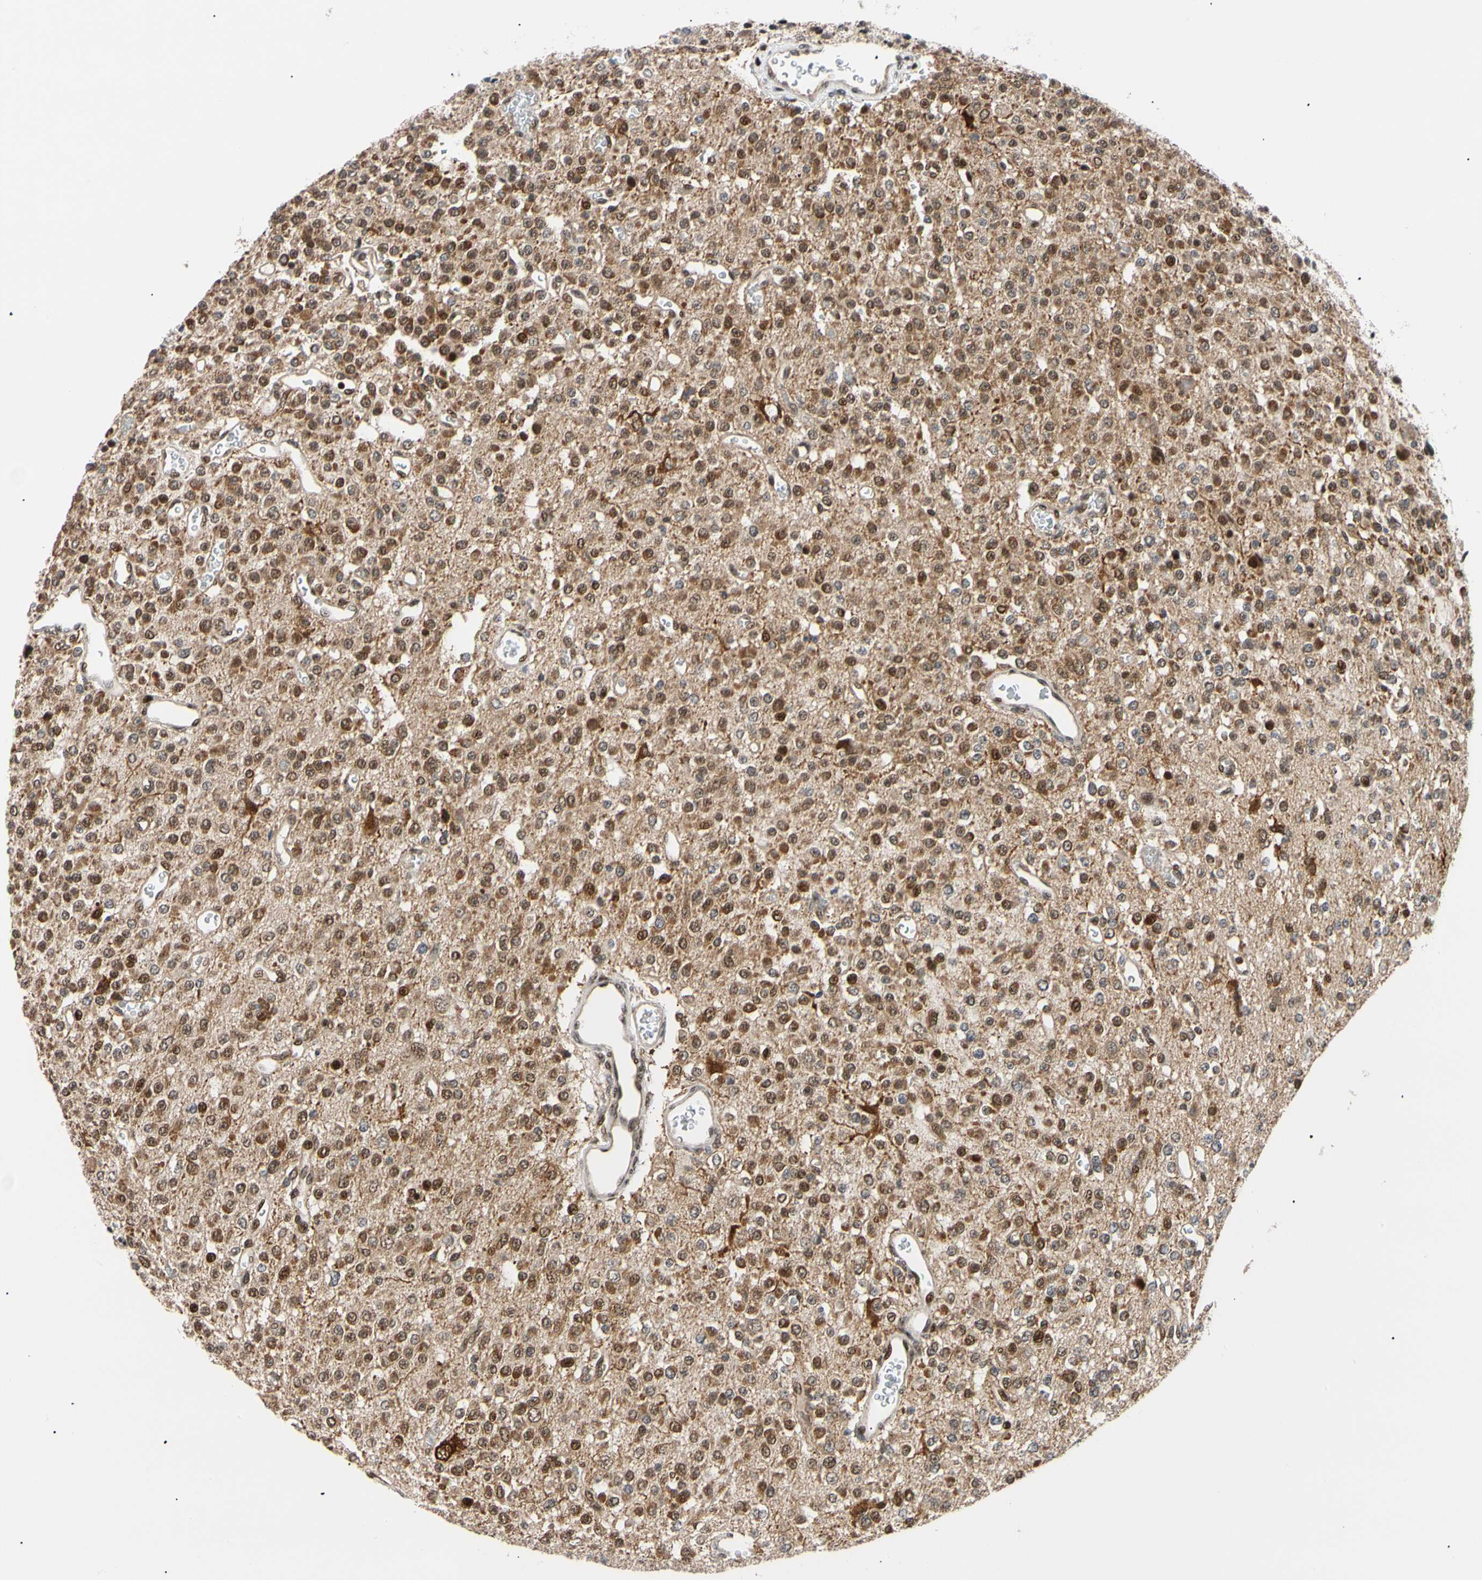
{"staining": {"intensity": "moderate", "quantity": "25%-75%", "location": "cytoplasmic/membranous,nuclear"}, "tissue": "glioma", "cell_type": "Tumor cells", "image_type": "cancer", "snomed": [{"axis": "morphology", "description": "Glioma, malignant, Low grade"}, {"axis": "topography", "description": "Brain"}], "caption": "A high-resolution photomicrograph shows IHC staining of low-grade glioma (malignant), which exhibits moderate cytoplasmic/membranous and nuclear staining in approximately 25%-75% of tumor cells. (Brightfield microscopy of DAB IHC at high magnification).", "gene": "E2F1", "patient": {"sex": "male", "age": 38}}